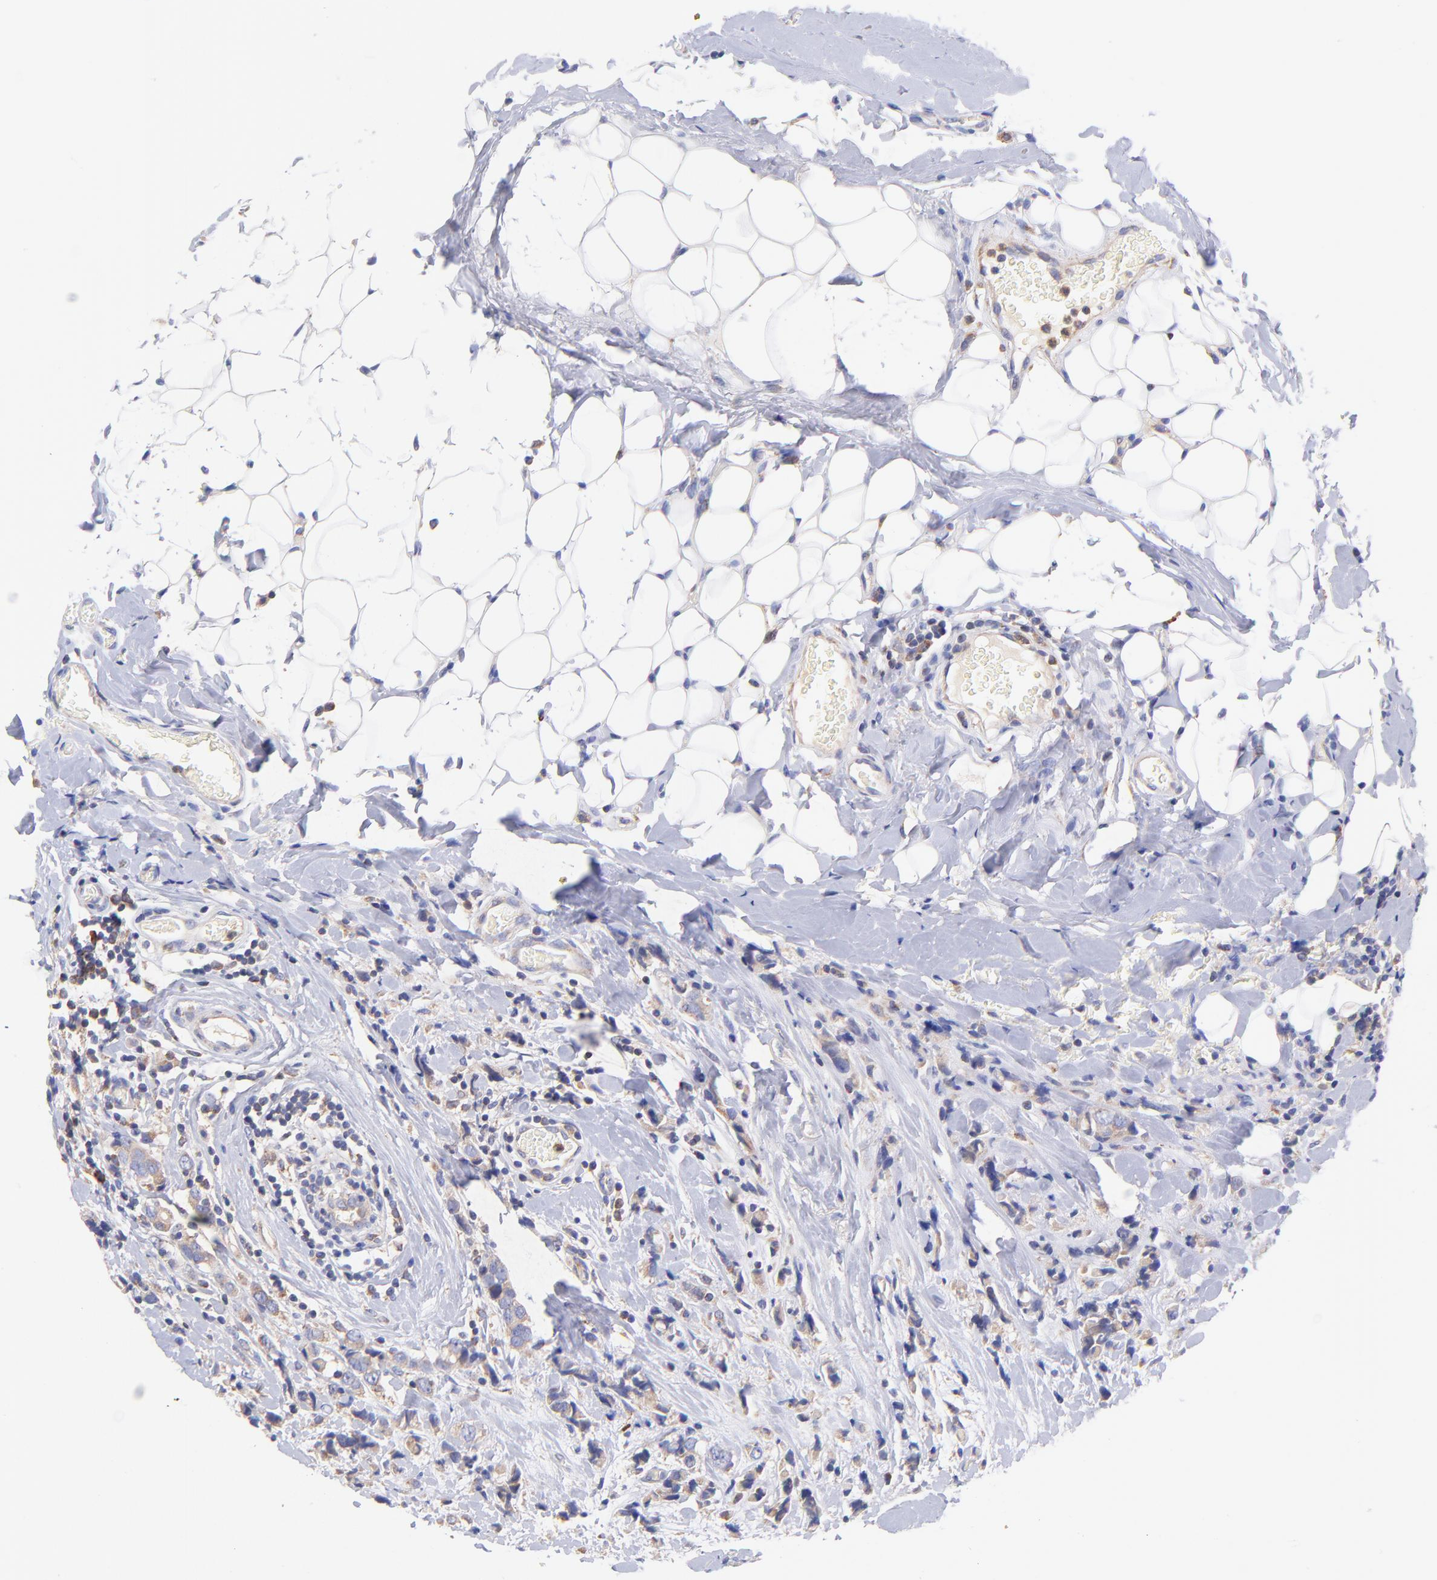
{"staining": {"intensity": "weak", "quantity": ">75%", "location": "cytoplasmic/membranous"}, "tissue": "breast cancer", "cell_type": "Tumor cells", "image_type": "cancer", "snomed": [{"axis": "morphology", "description": "Lobular carcinoma"}, {"axis": "topography", "description": "Breast"}], "caption": "A high-resolution photomicrograph shows immunohistochemistry staining of lobular carcinoma (breast), which exhibits weak cytoplasmic/membranous staining in approximately >75% of tumor cells.", "gene": "PREX1", "patient": {"sex": "female", "age": 57}}